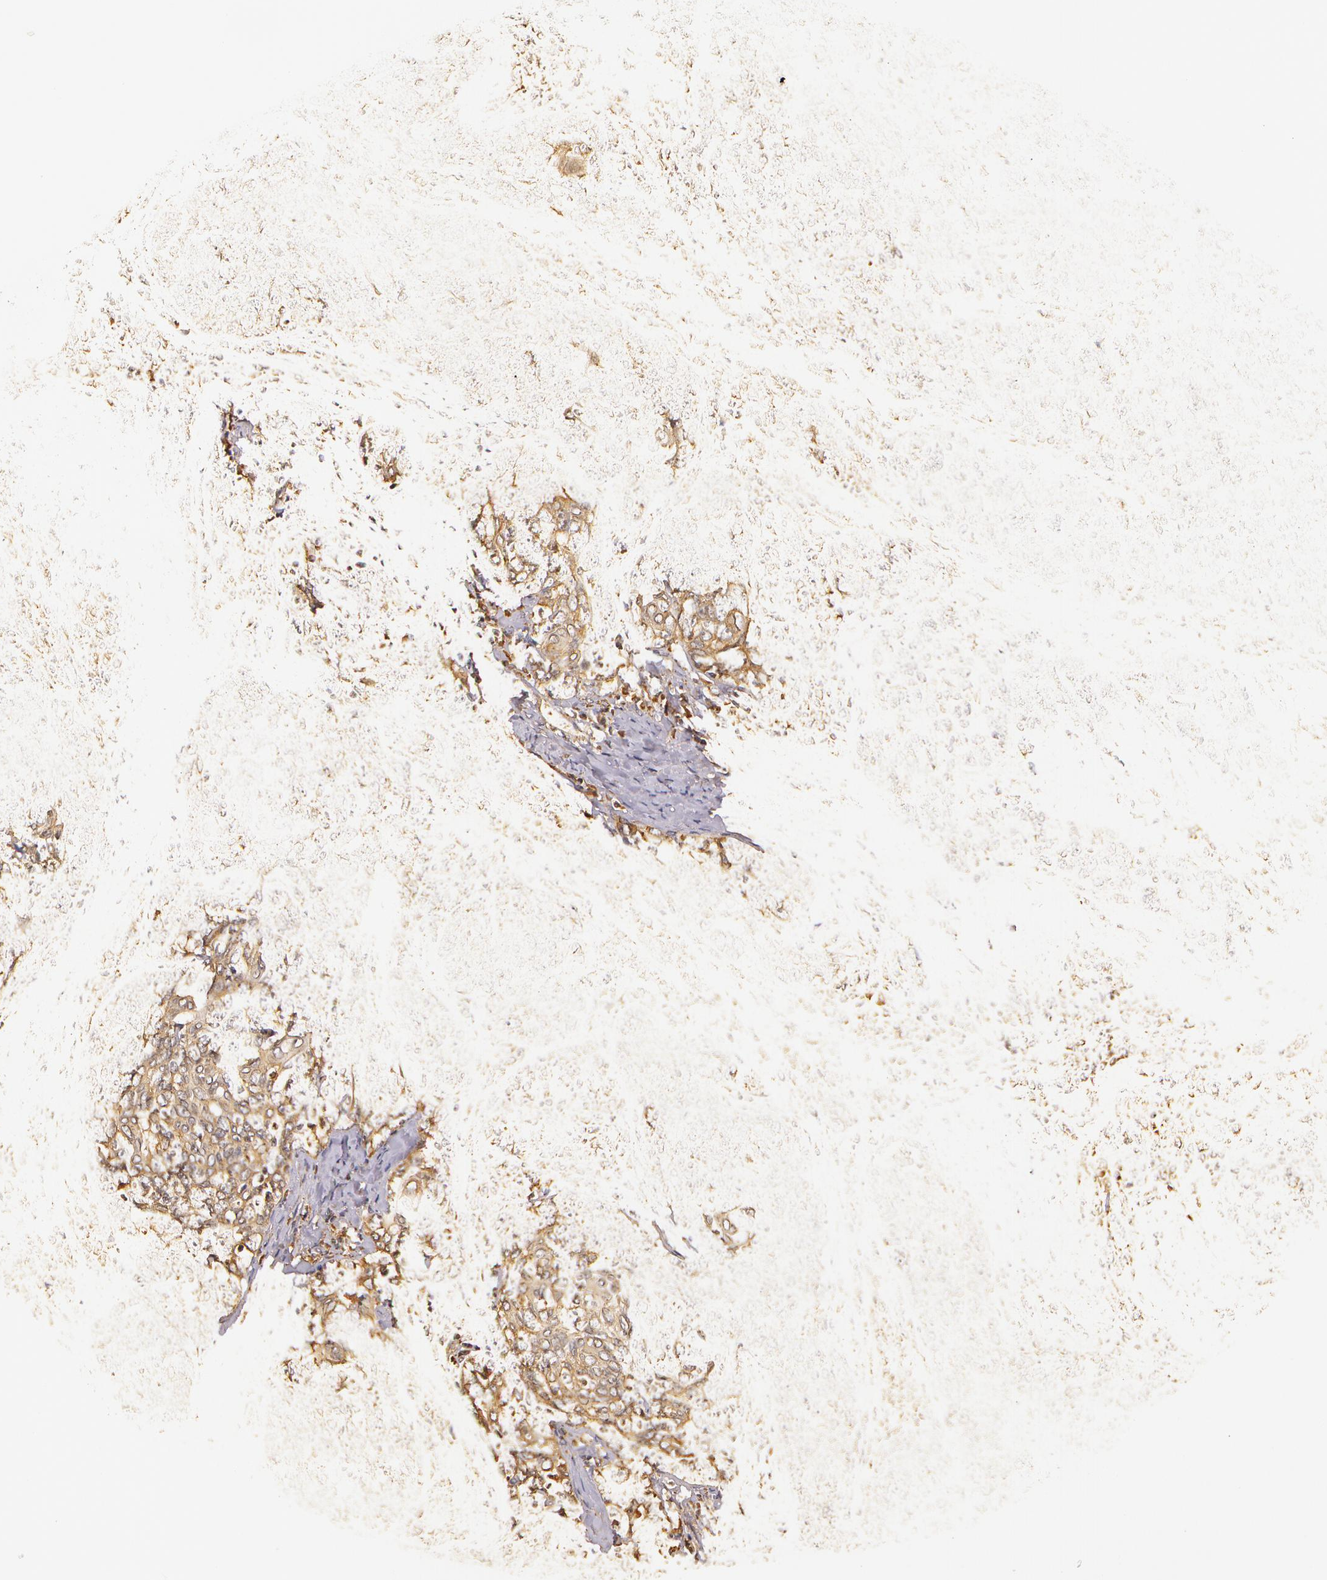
{"staining": {"intensity": "moderate", "quantity": ">75%", "location": "cytoplasmic/membranous"}, "tissue": "cervical cancer", "cell_type": "Tumor cells", "image_type": "cancer", "snomed": [{"axis": "morphology", "description": "Squamous cell carcinoma, NOS"}, {"axis": "topography", "description": "Cervix"}], "caption": "About >75% of tumor cells in cervical cancer (squamous cell carcinoma) reveal moderate cytoplasmic/membranous protein staining as visualized by brown immunohistochemical staining.", "gene": "ASCC2", "patient": {"sex": "female", "age": 41}}